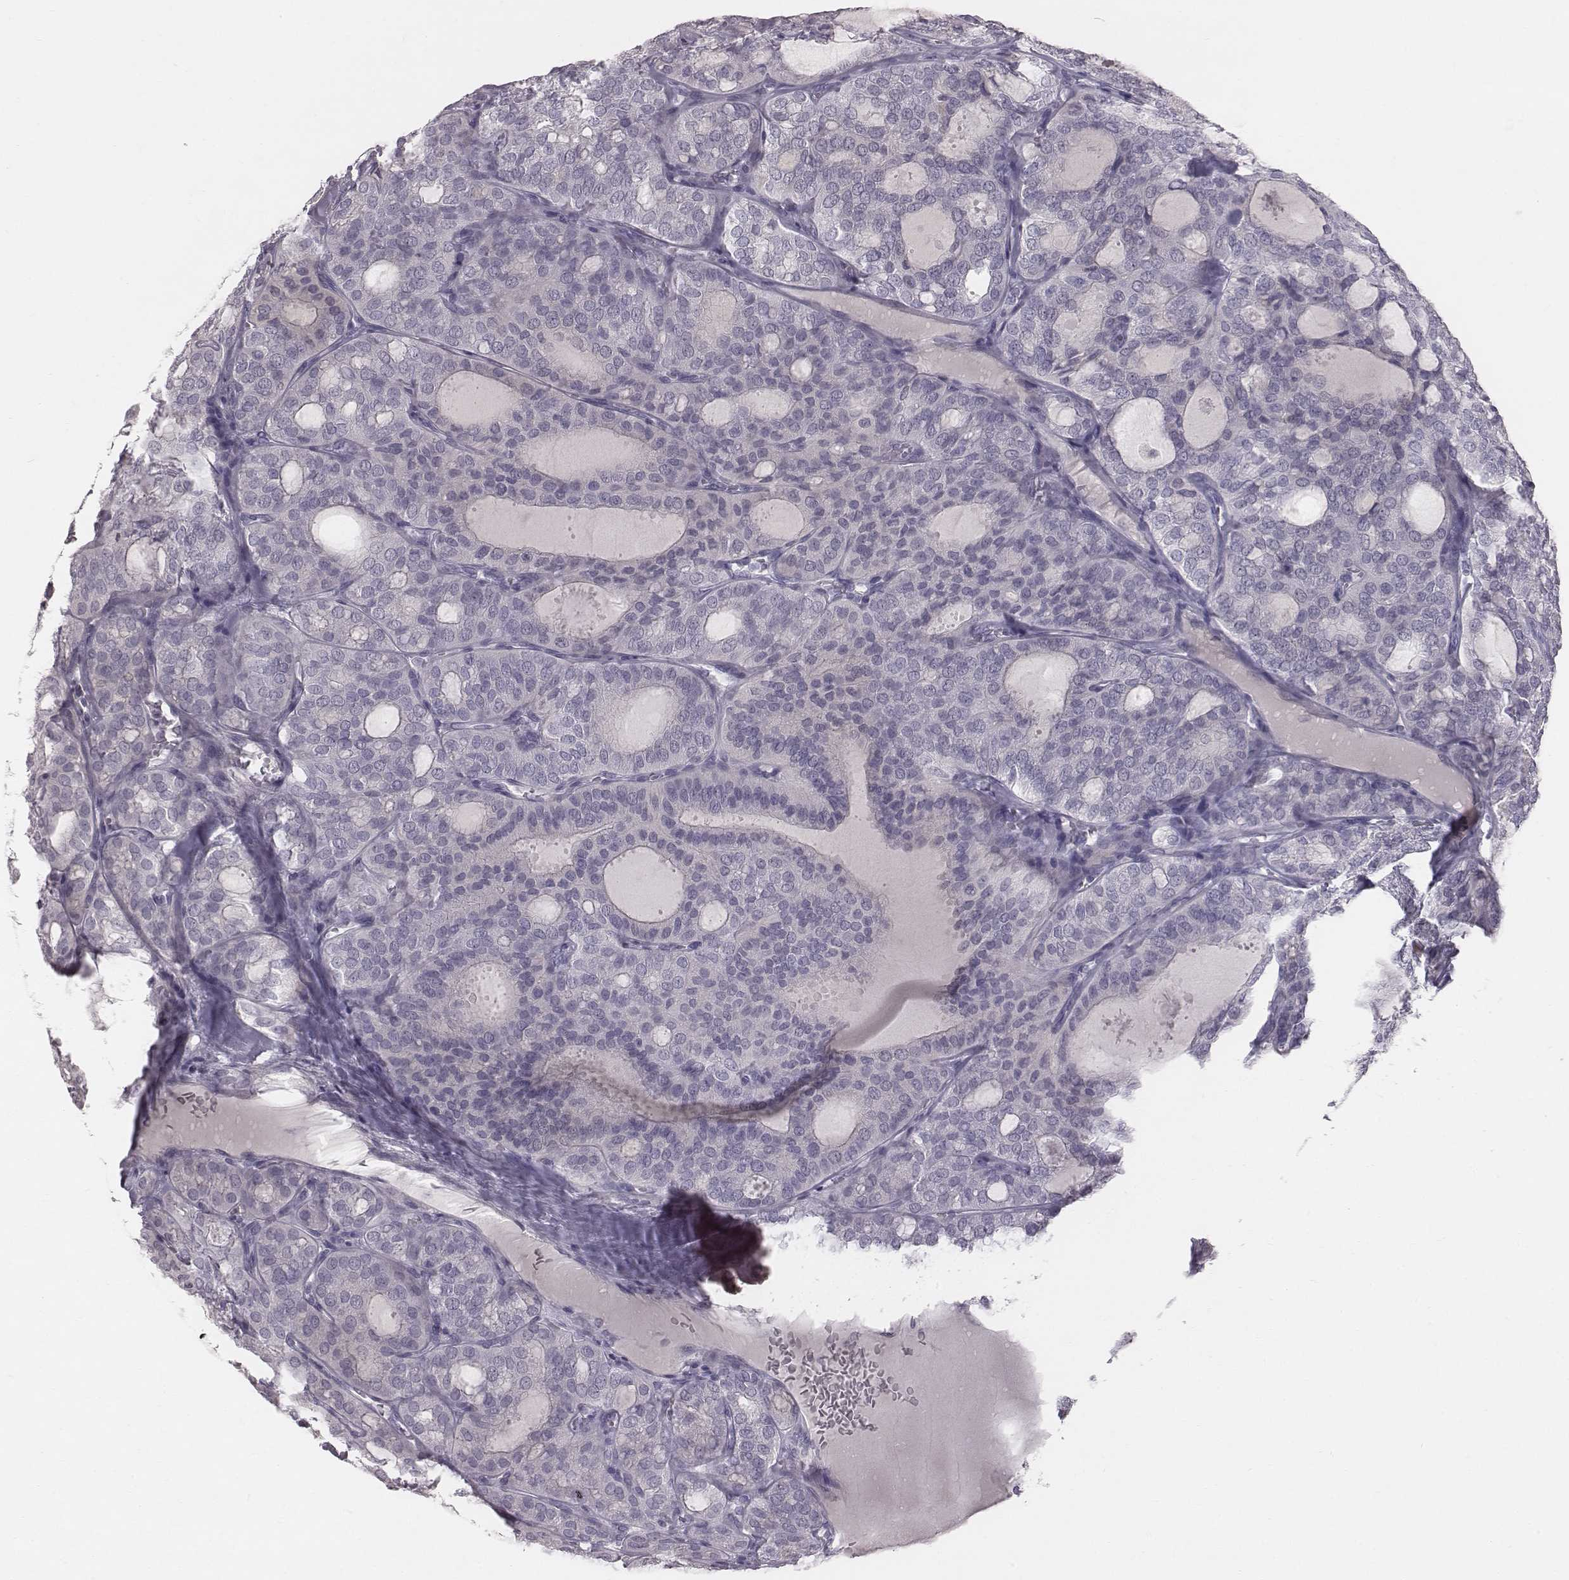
{"staining": {"intensity": "negative", "quantity": "none", "location": "none"}, "tissue": "thyroid cancer", "cell_type": "Tumor cells", "image_type": "cancer", "snomed": [{"axis": "morphology", "description": "Follicular adenoma carcinoma, NOS"}, {"axis": "topography", "description": "Thyroid gland"}], "caption": "Immunohistochemistry of human thyroid follicular adenoma carcinoma displays no expression in tumor cells.", "gene": "C6orf58", "patient": {"sex": "male", "age": 75}}